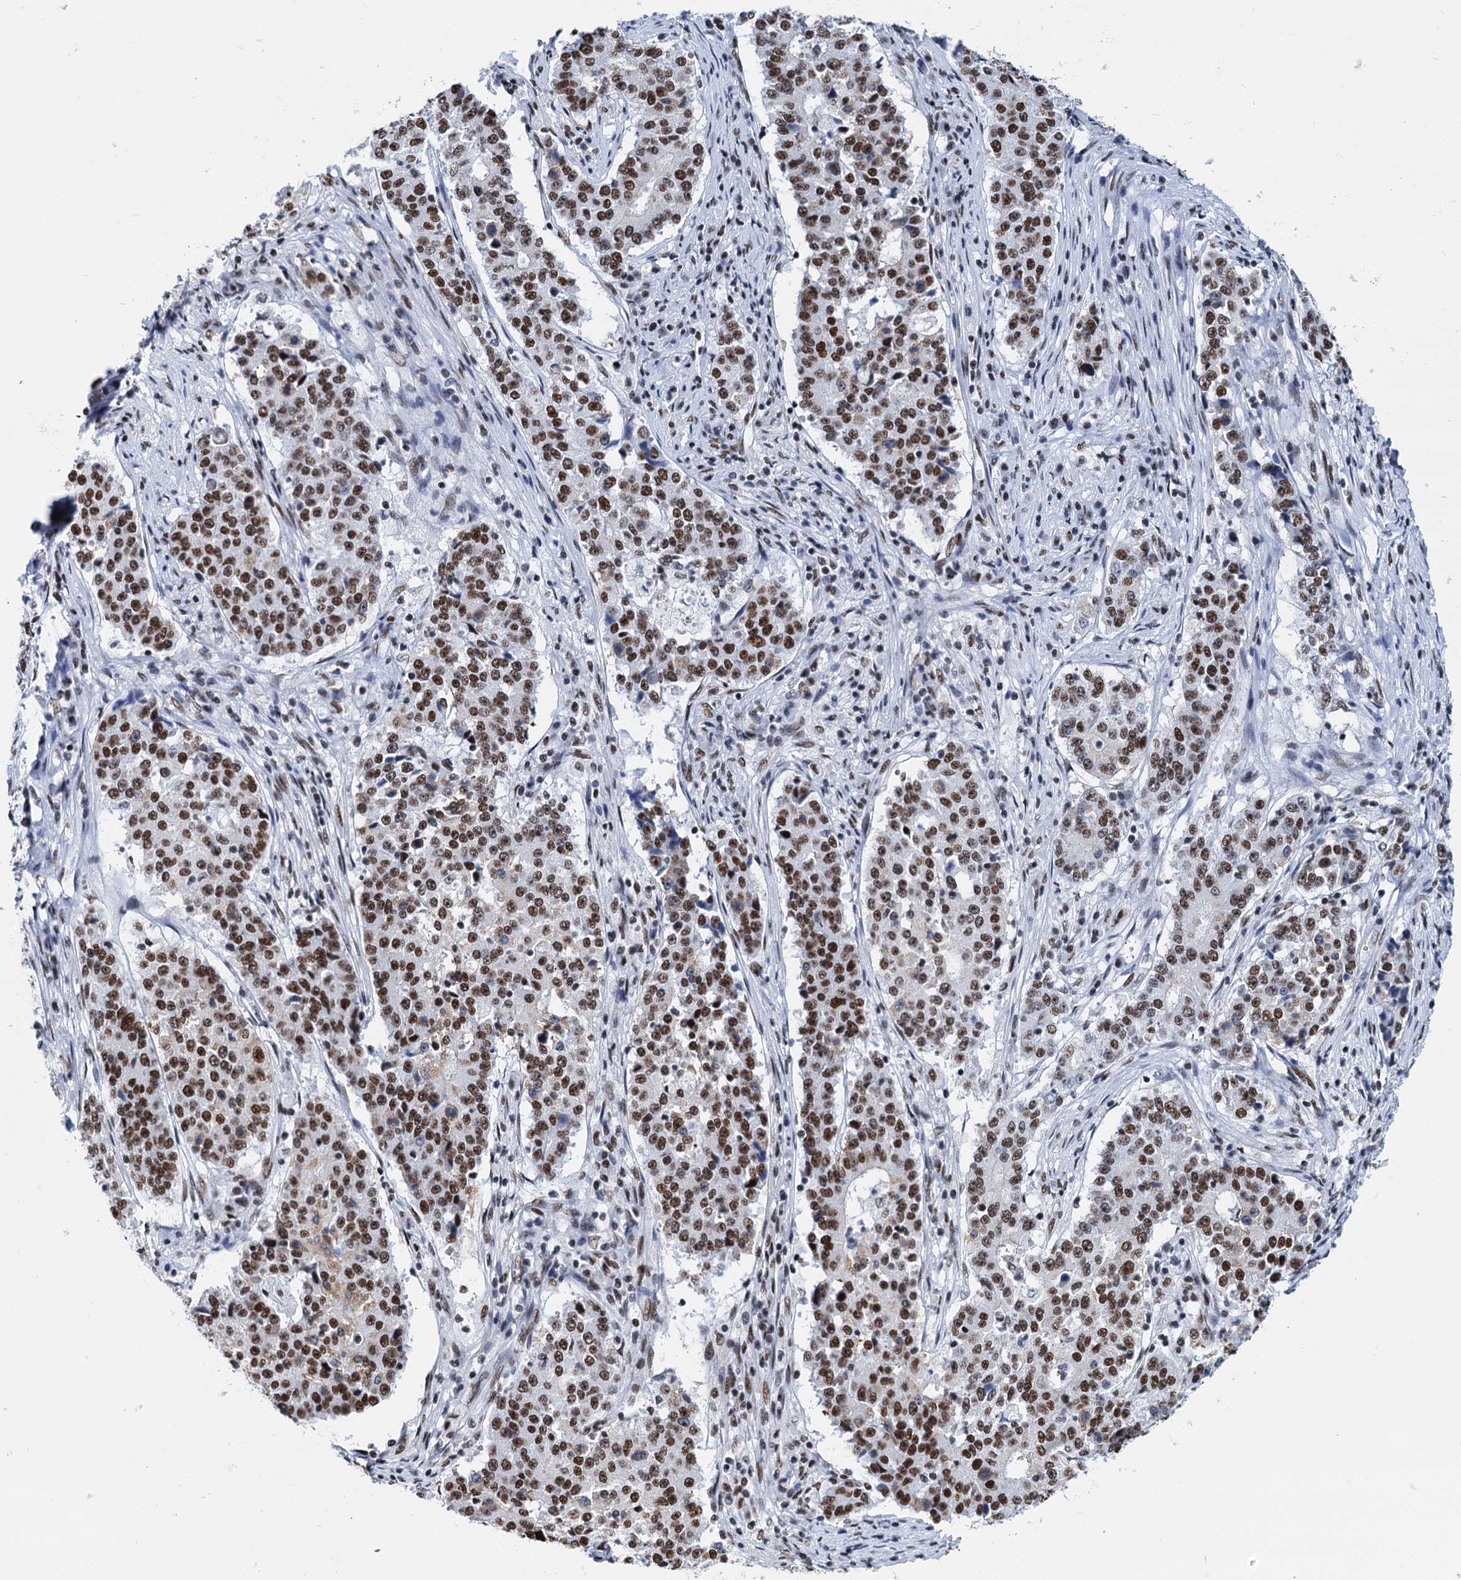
{"staining": {"intensity": "strong", "quantity": ">75%", "location": "nuclear"}, "tissue": "stomach cancer", "cell_type": "Tumor cells", "image_type": "cancer", "snomed": [{"axis": "morphology", "description": "Adenocarcinoma, NOS"}, {"axis": "topography", "description": "Stomach"}], "caption": "Stomach cancer (adenocarcinoma) tissue demonstrates strong nuclear staining in about >75% of tumor cells", "gene": "SLTM", "patient": {"sex": "male", "age": 59}}